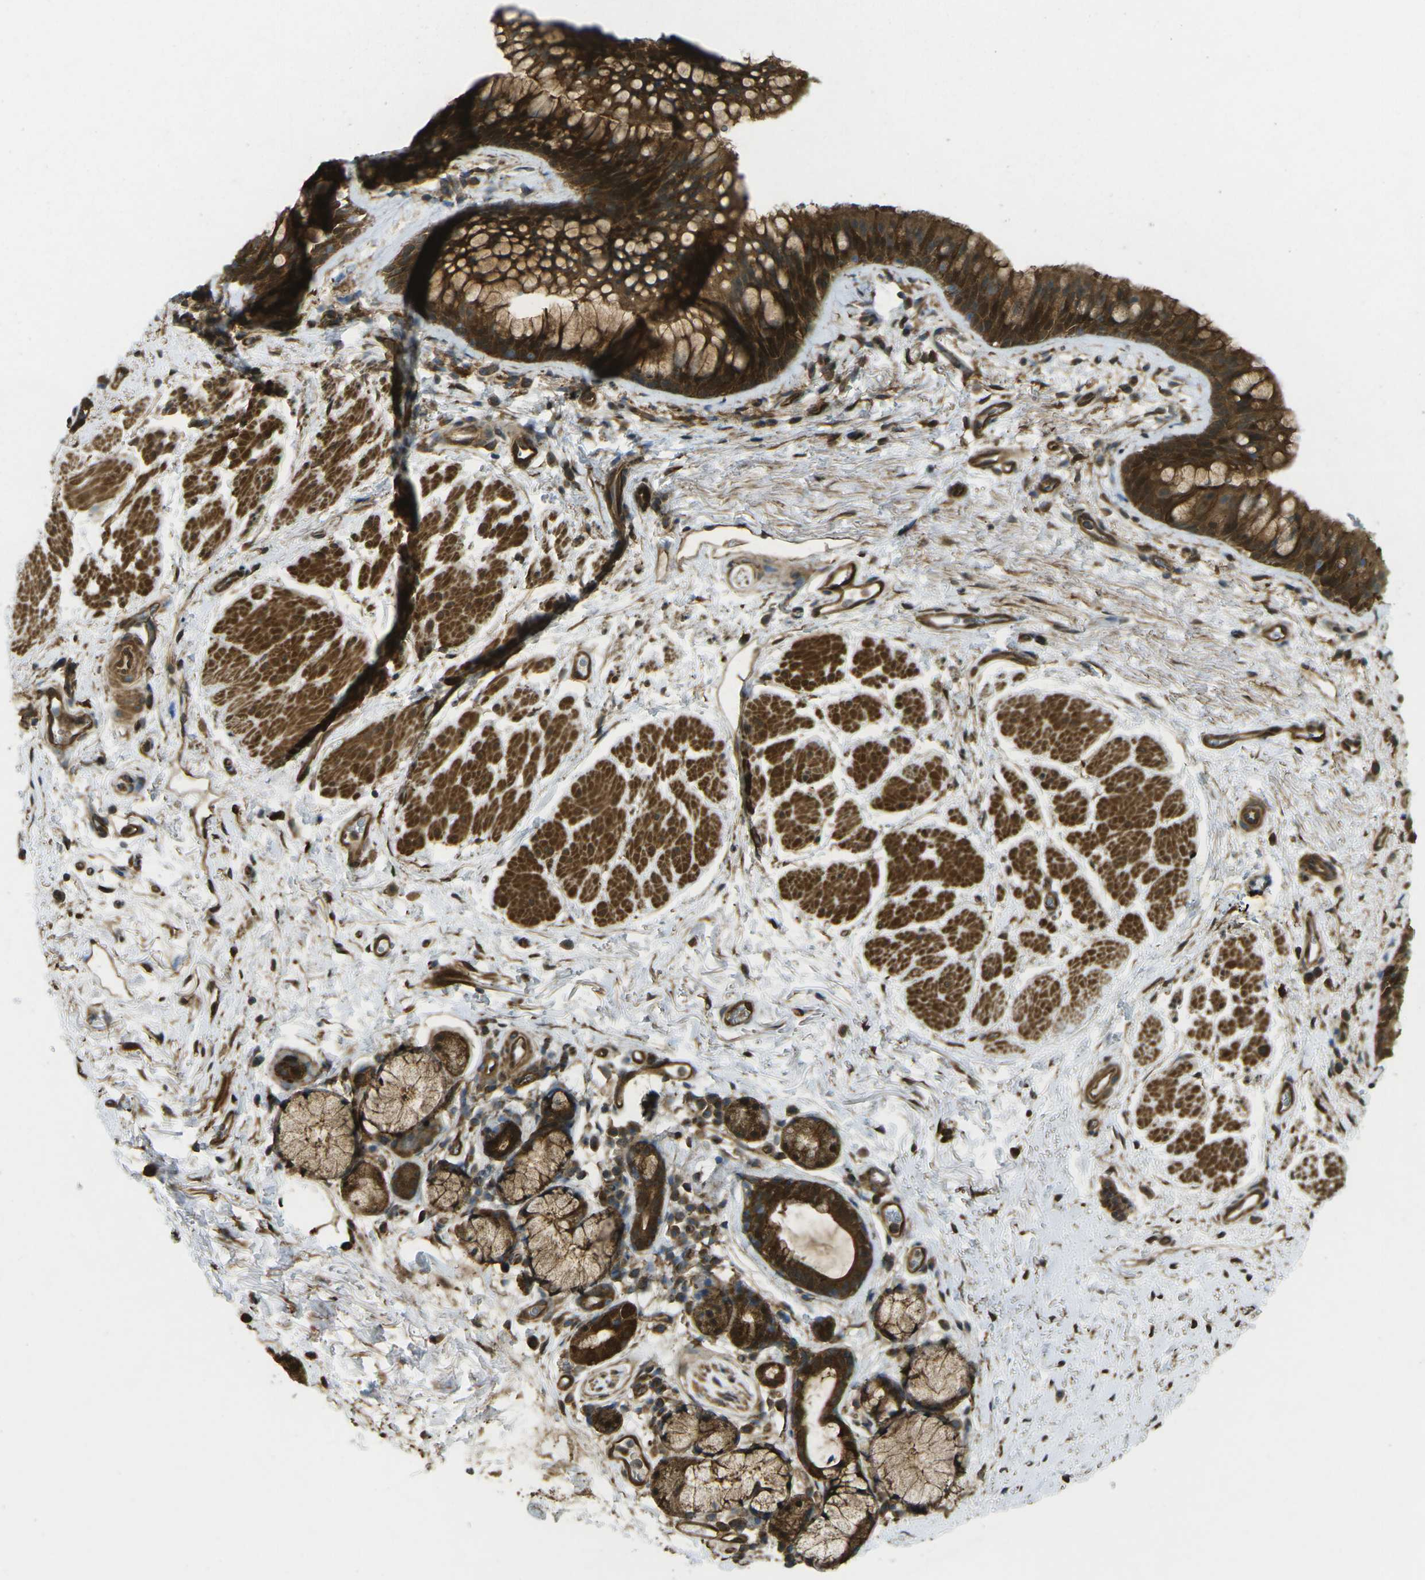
{"staining": {"intensity": "strong", "quantity": ">75%", "location": "cytoplasmic/membranous"}, "tissue": "bronchus", "cell_type": "Respiratory epithelial cells", "image_type": "normal", "snomed": [{"axis": "morphology", "description": "Normal tissue, NOS"}, {"axis": "topography", "description": "Cartilage tissue"}, {"axis": "topography", "description": "Bronchus"}], "caption": "Normal bronchus was stained to show a protein in brown. There is high levels of strong cytoplasmic/membranous staining in about >75% of respiratory epithelial cells. The protein is shown in brown color, while the nuclei are stained blue.", "gene": "CHMP3", "patient": {"sex": "female", "age": 53}}